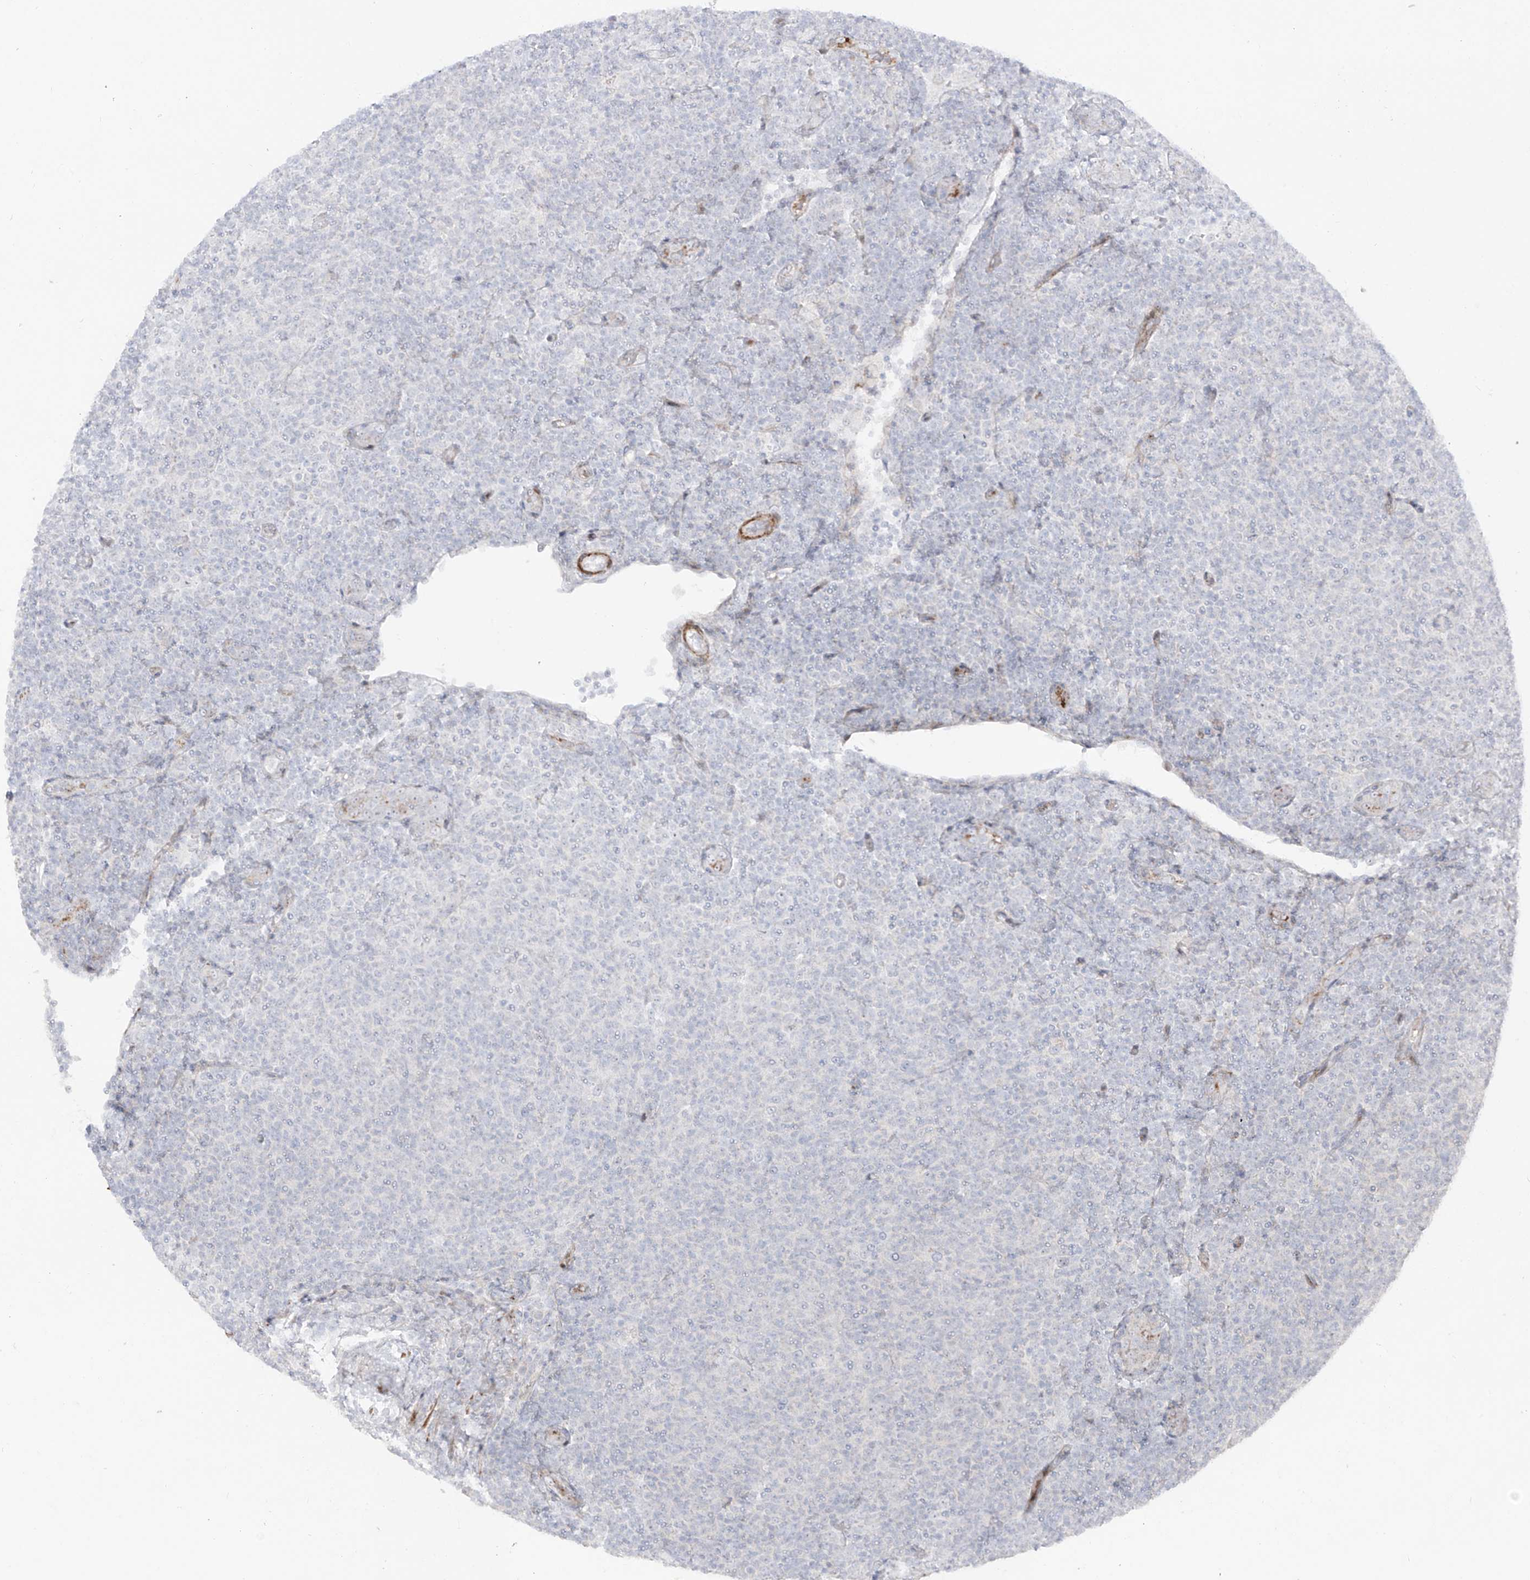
{"staining": {"intensity": "negative", "quantity": "none", "location": "none"}, "tissue": "lymphoma", "cell_type": "Tumor cells", "image_type": "cancer", "snomed": [{"axis": "morphology", "description": "Malignant lymphoma, non-Hodgkin's type, Low grade"}, {"axis": "topography", "description": "Lymph node"}], "caption": "IHC histopathology image of neoplastic tissue: human lymphoma stained with DAB (3,3'-diaminobenzidine) demonstrates no significant protein staining in tumor cells.", "gene": "ZNF180", "patient": {"sex": "male", "age": 66}}